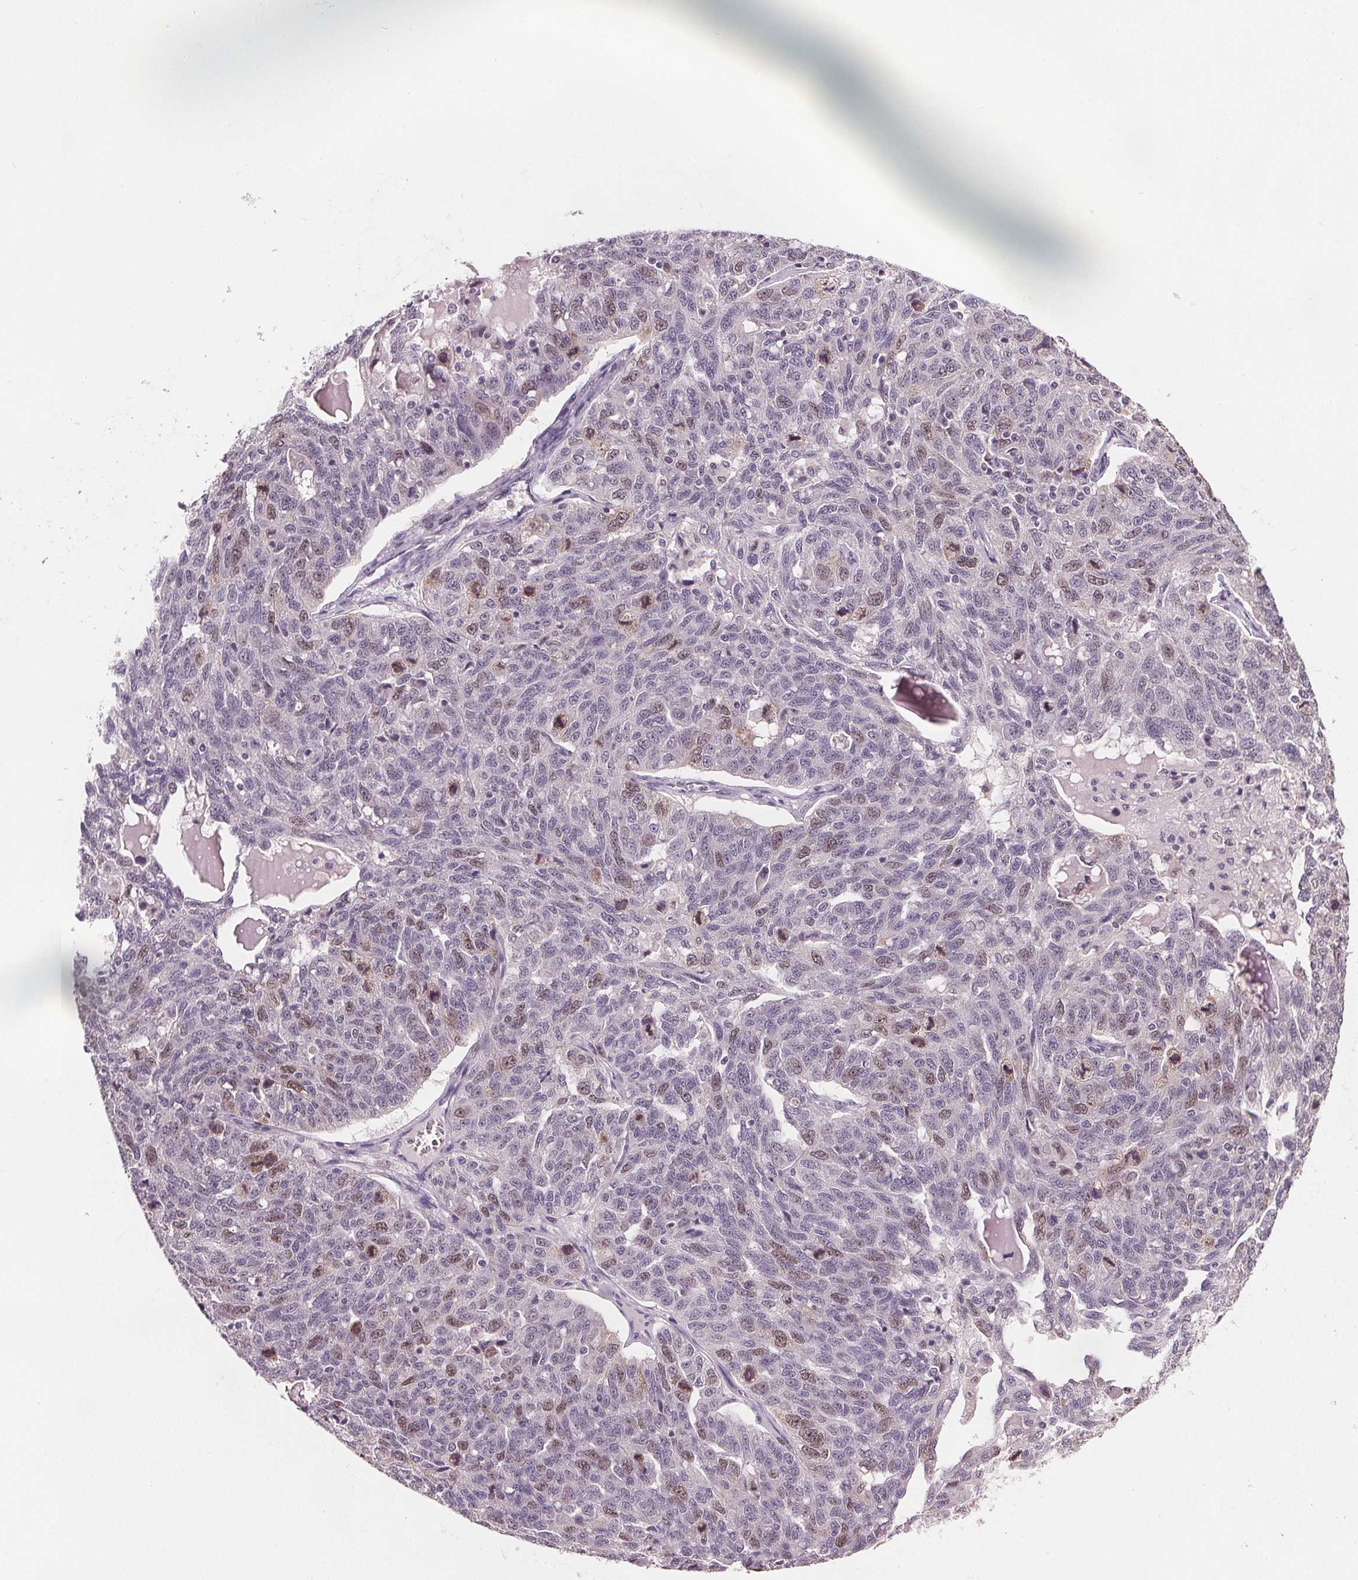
{"staining": {"intensity": "moderate", "quantity": "<25%", "location": "nuclear"}, "tissue": "ovarian cancer", "cell_type": "Tumor cells", "image_type": "cancer", "snomed": [{"axis": "morphology", "description": "Cystadenocarcinoma, serous, NOS"}, {"axis": "topography", "description": "Ovary"}], "caption": "Immunohistochemical staining of human serous cystadenocarcinoma (ovarian) reveals moderate nuclear protein expression in about <25% of tumor cells. (DAB IHC with brightfield microscopy, high magnification).", "gene": "CENPF", "patient": {"sex": "female", "age": 71}}